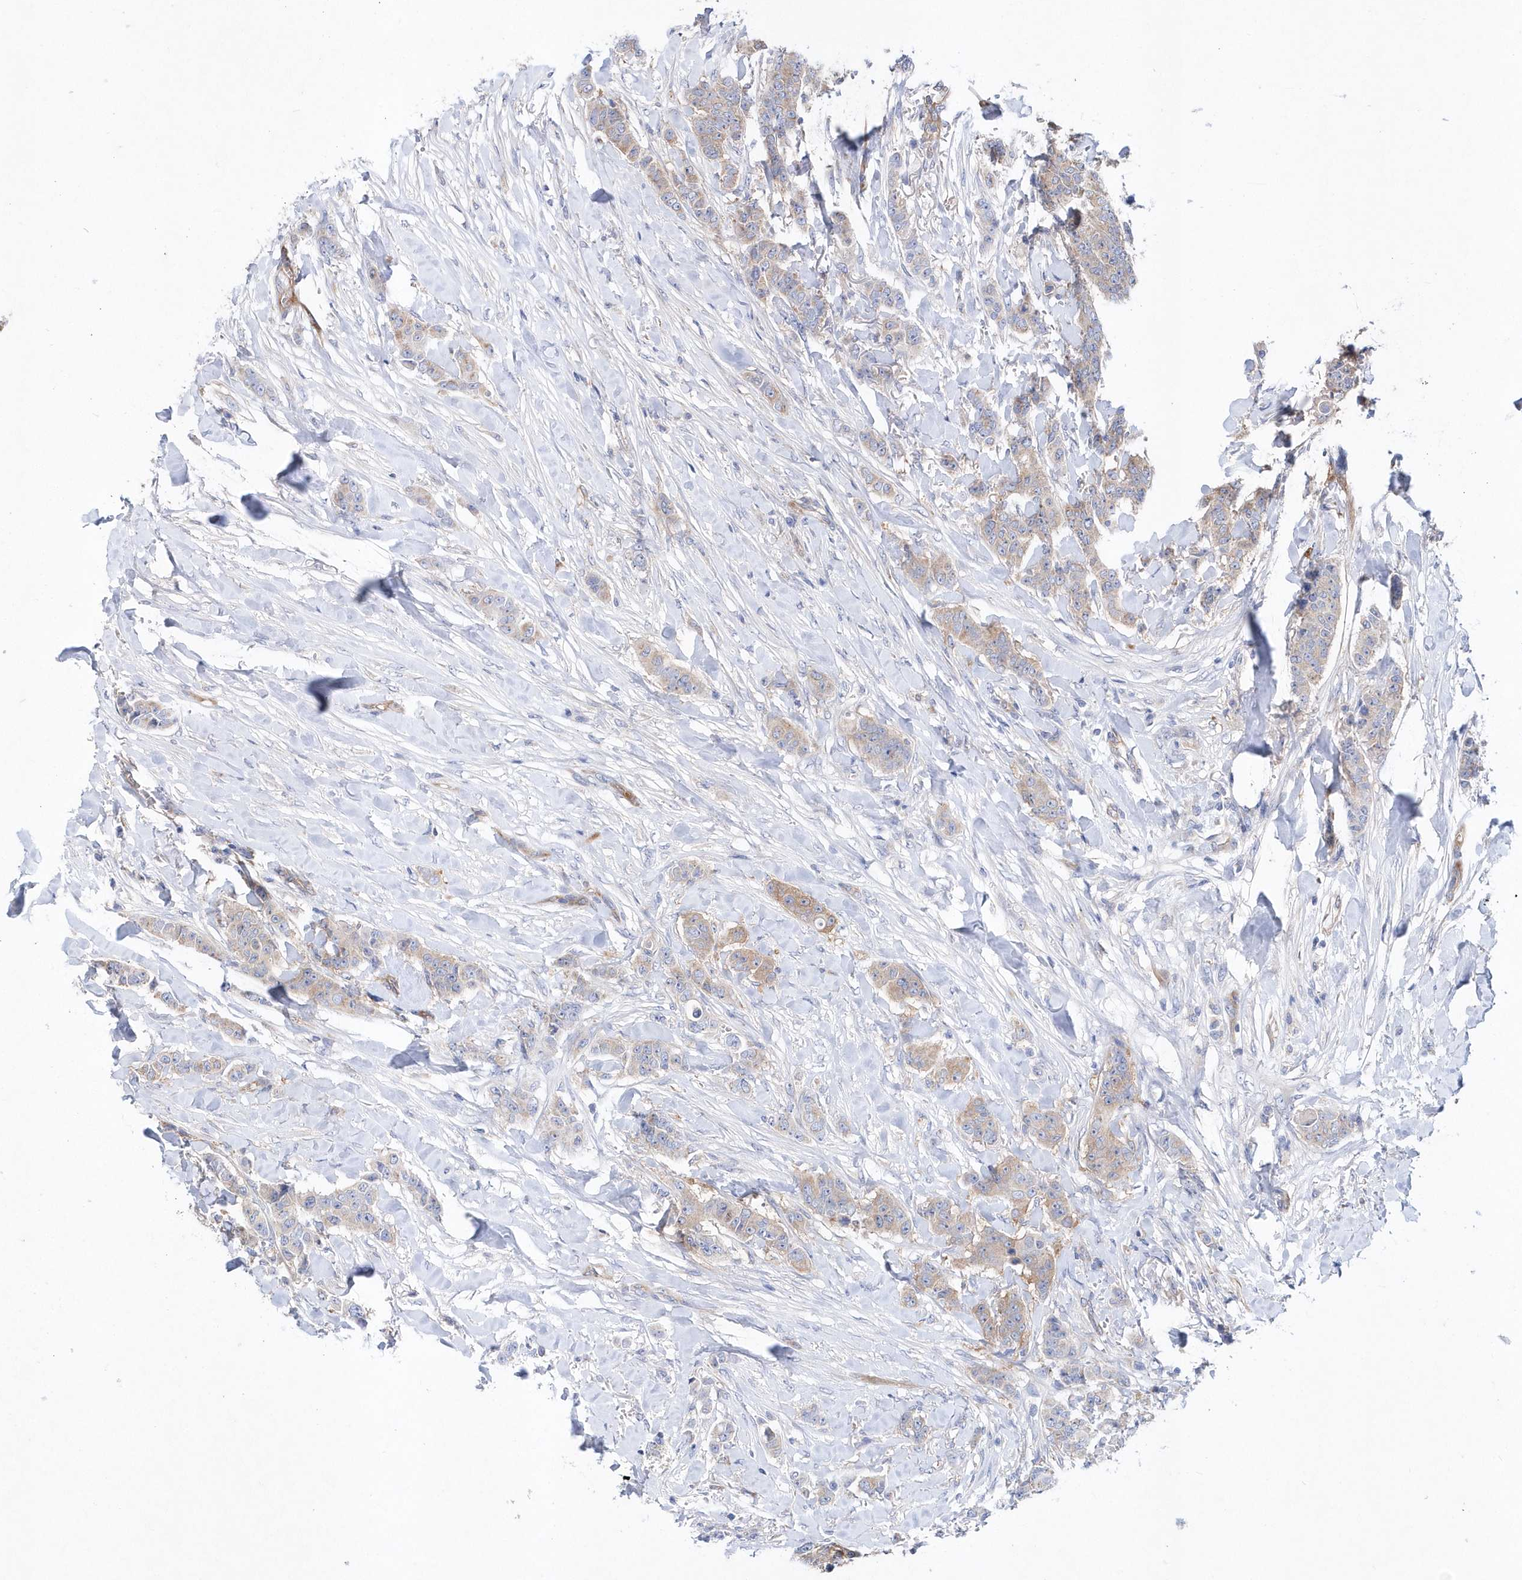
{"staining": {"intensity": "weak", "quantity": ">75%", "location": "cytoplasmic/membranous"}, "tissue": "breast cancer", "cell_type": "Tumor cells", "image_type": "cancer", "snomed": [{"axis": "morphology", "description": "Duct carcinoma"}, {"axis": "topography", "description": "Breast"}], "caption": "Immunohistochemical staining of human invasive ductal carcinoma (breast) reveals low levels of weak cytoplasmic/membranous protein positivity in about >75% of tumor cells. The protein is stained brown, and the nuclei are stained in blue (DAB IHC with brightfield microscopy, high magnification).", "gene": "JKAMP", "patient": {"sex": "female", "age": 40}}